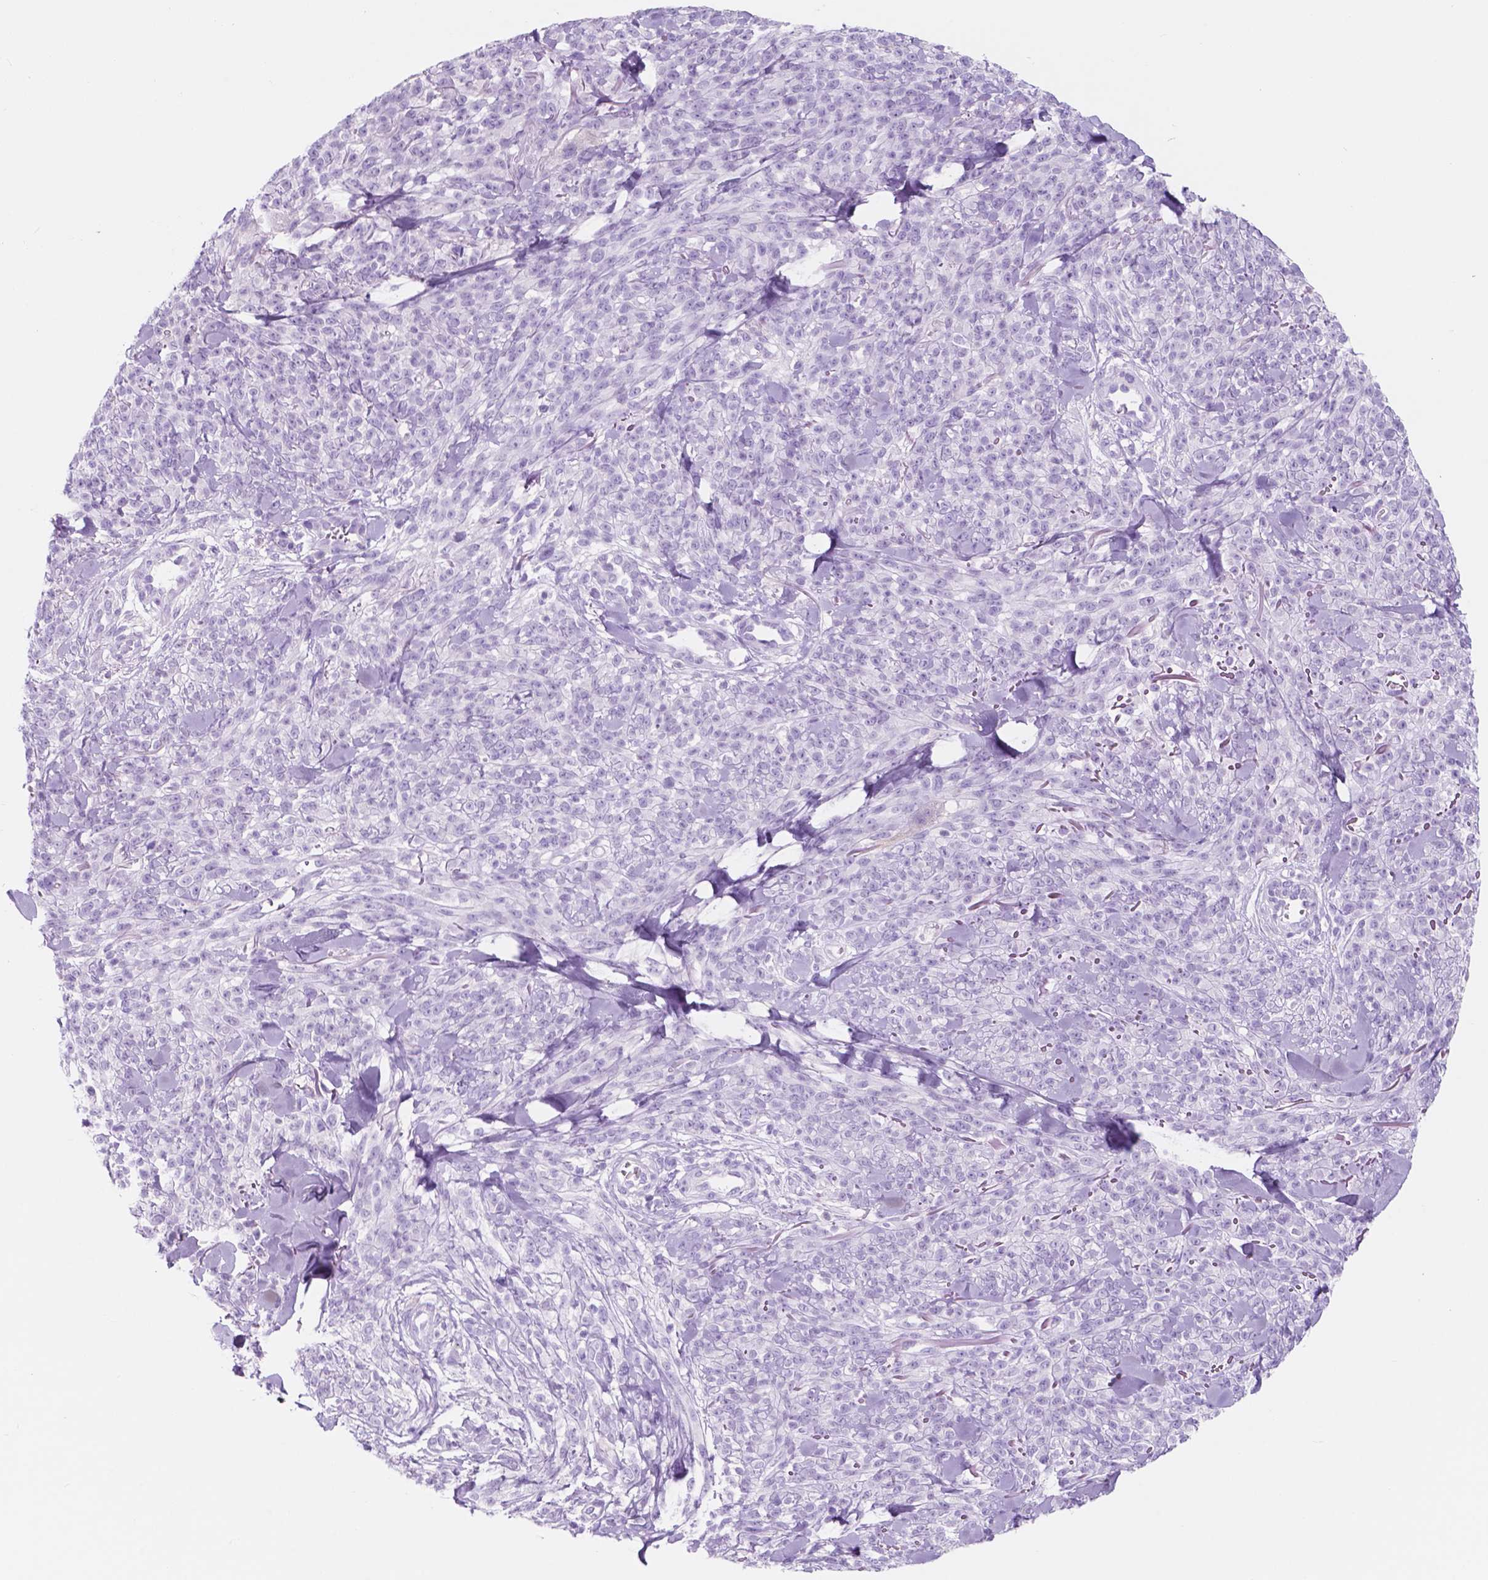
{"staining": {"intensity": "negative", "quantity": "none", "location": "none"}, "tissue": "melanoma", "cell_type": "Tumor cells", "image_type": "cancer", "snomed": [{"axis": "morphology", "description": "Malignant melanoma, NOS"}, {"axis": "topography", "description": "Skin"}, {"axis": "topography", "description": "Skin of trunk"}], "caption": "High magnification brightfield microscopy of melanoma stained with DAB (brown) and counterstained with hematoxylin (blue): tumor cells show no significant positivity.", "gene": "CUZD1", "patient": {"sex": "male", "age": 74}}